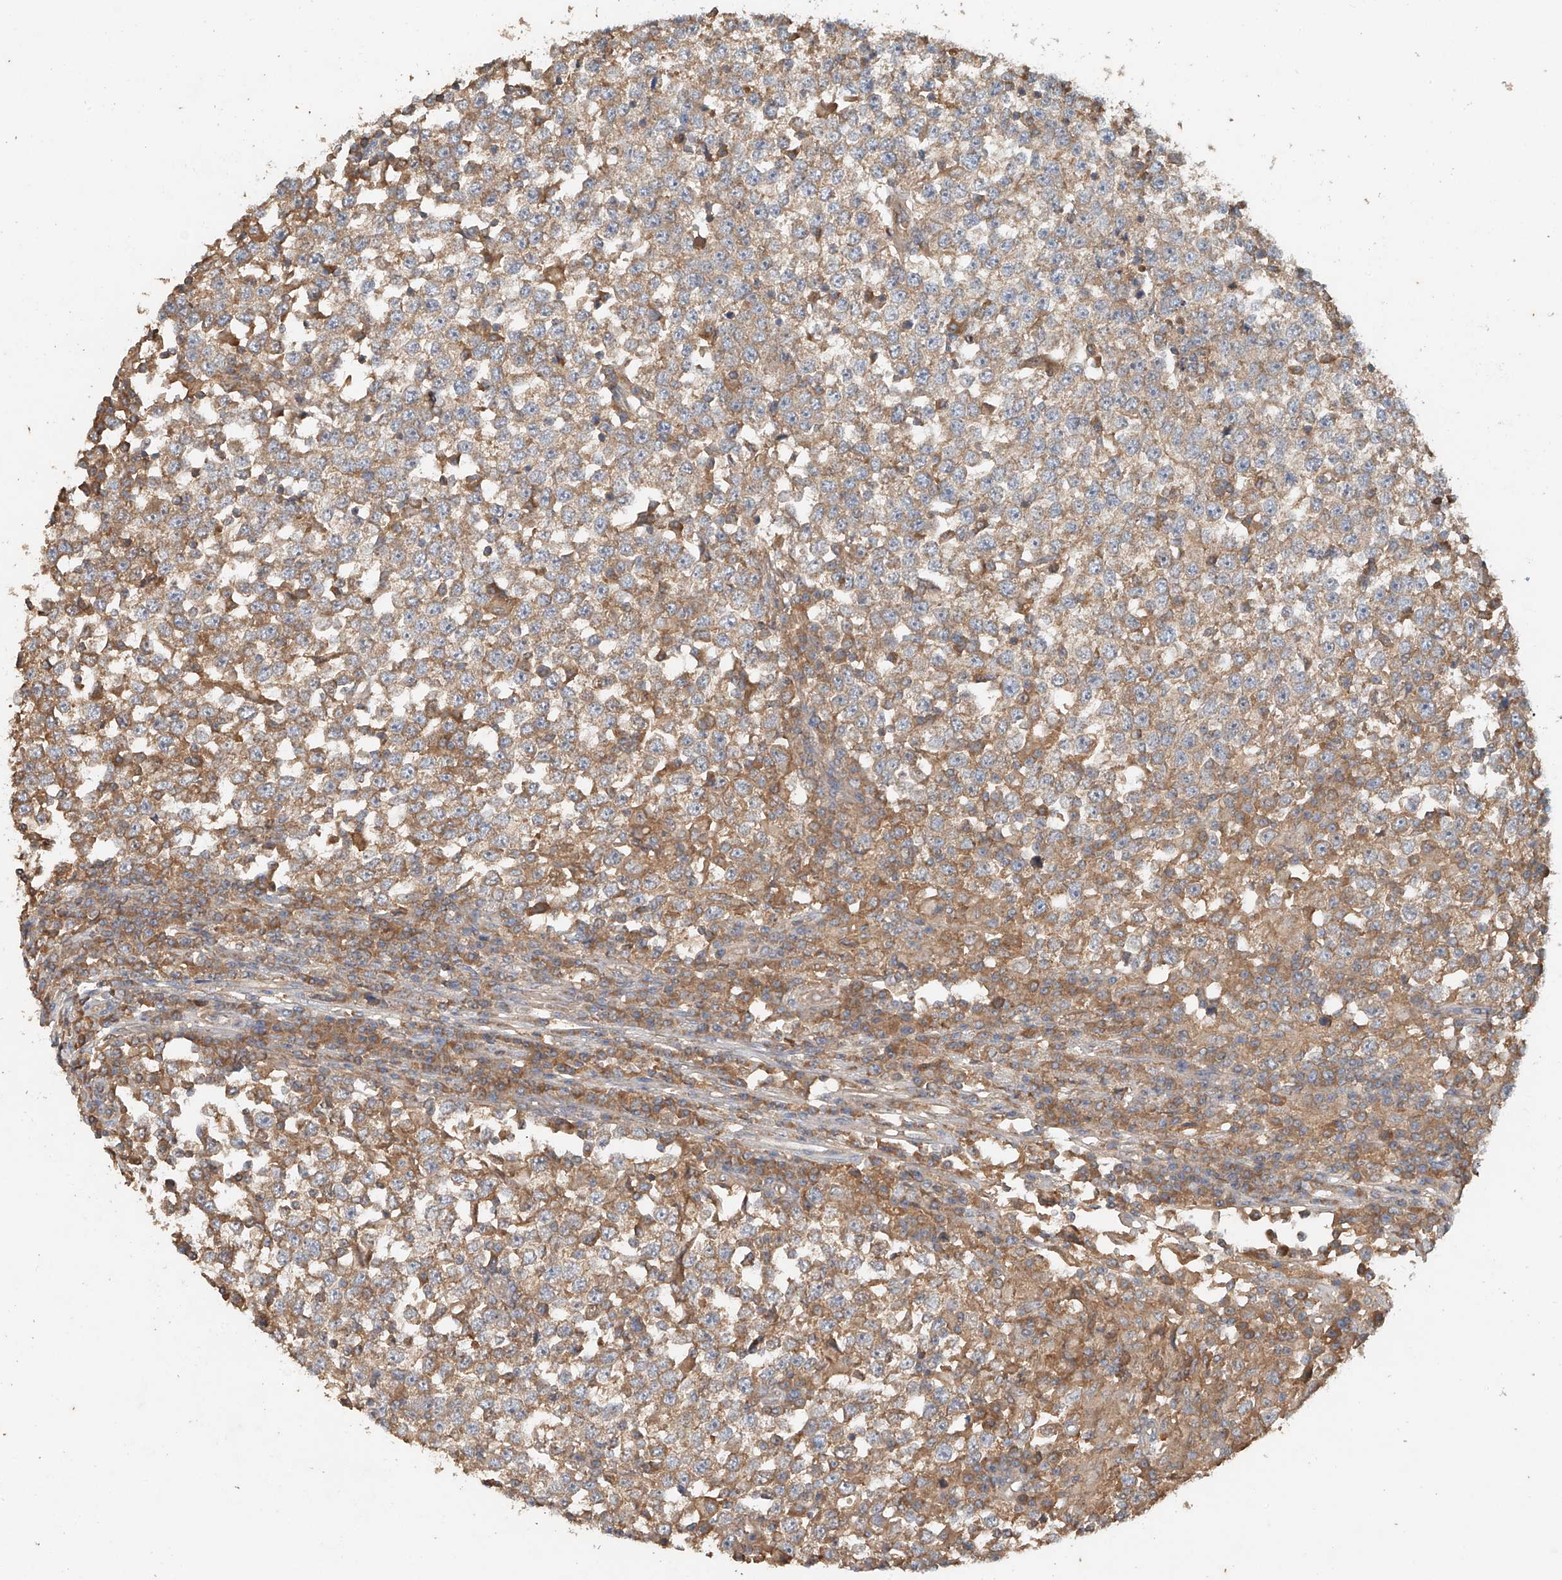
{"staining": {"intensity": "moderate", "quantity": ">75%", "location": "cytoplasmic/membranous"}, "tissue": "testis cancer", "cell_type": "Tumor cells", "image_type": "cancer", "snomed": [{"axis": "morphology", "description": "Seminoma, NOS"}, {"axis": "topography", "description": "Testis"}], "caption": "Seminoma (testis) stained with DAB IHC shows medium levels of moderate cytoplasmic/membranous expression in approximately >75% of tumor cells. (IHC, brightfield microscopy, high magnification).", "gene": "GNB1L", "patient": {"sex": "male", "age": 65}}